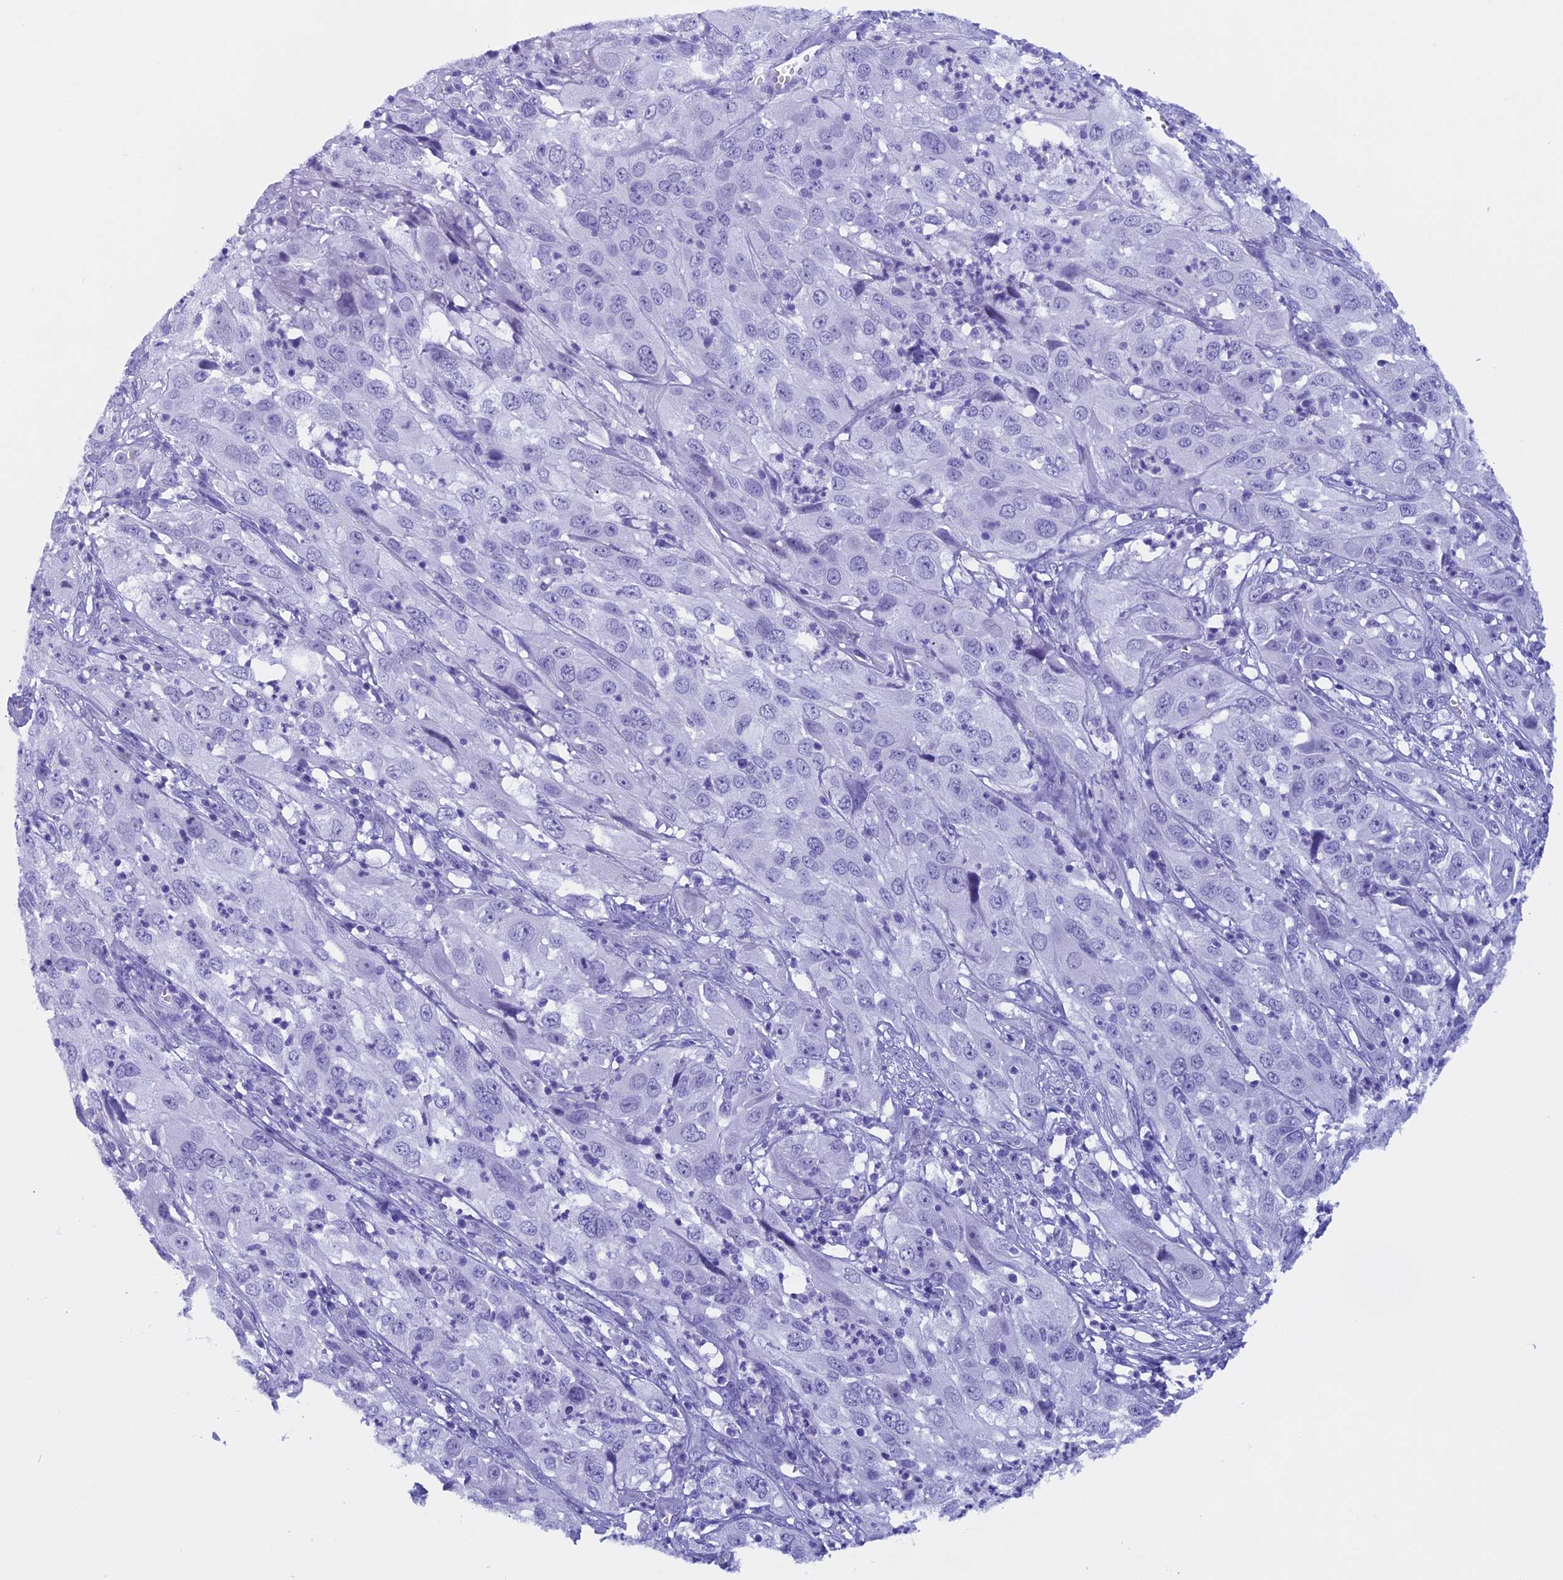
{"staining": {"intensity": "negative", "quantity": "none", "location": "none"}, "tissue": "cervical cancer", "cell_type": "Tumor cells", "image_type": "cancer", "snomed": [{"axis": "morphology", "description": "Squamous cell carcinoma, NOS"}, {"axis": "topography", "description": "Cervix"}], "caption": "Cervical cancer was stained to show a protein in brown. There is no significant positivity in tumor cells.", "gene": "FAM169A", "patient": {"sex": "female", "age": 32}}